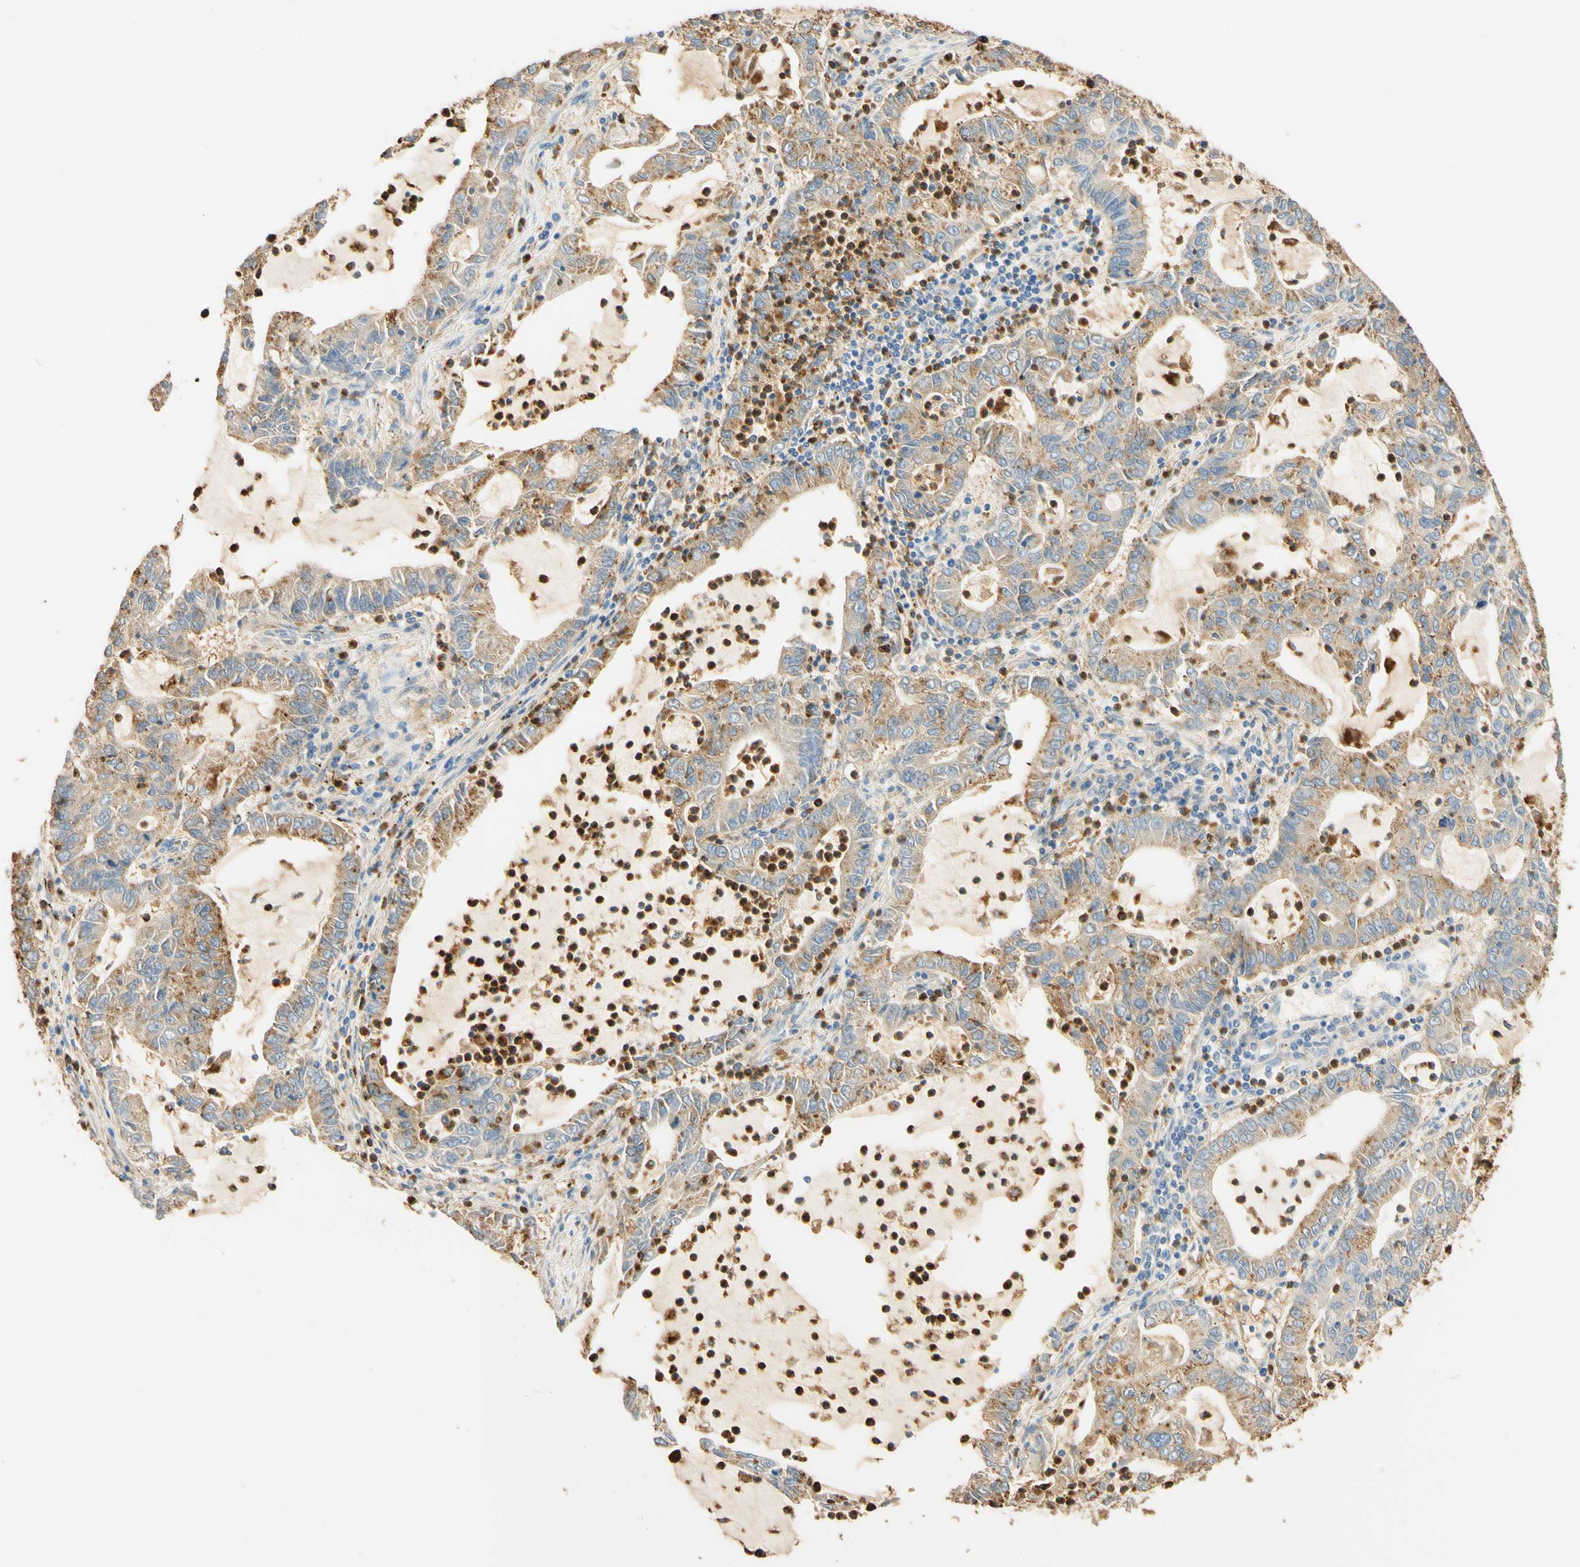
{"staining": {"intensity": "weak", "quantity": ">75%", "location": "cytoplasmic/membranous"}, "tissue": "lung cancer", "cell_type": "Tumor cells", "image_type": "cancer", "snomed": [{"axis": "morphology", "description": "Adenocarcinoma, NOS"}, {"axis": "topography", "description": "Lung"}], "caption": "Tumor cells show low levels of weak cytoplasmic/membranous positivity in about >75% of cells in human lung cancer (adenocarcinoma).", "gene": "CD63", "patient": {"sex": "female", "age": 51}}